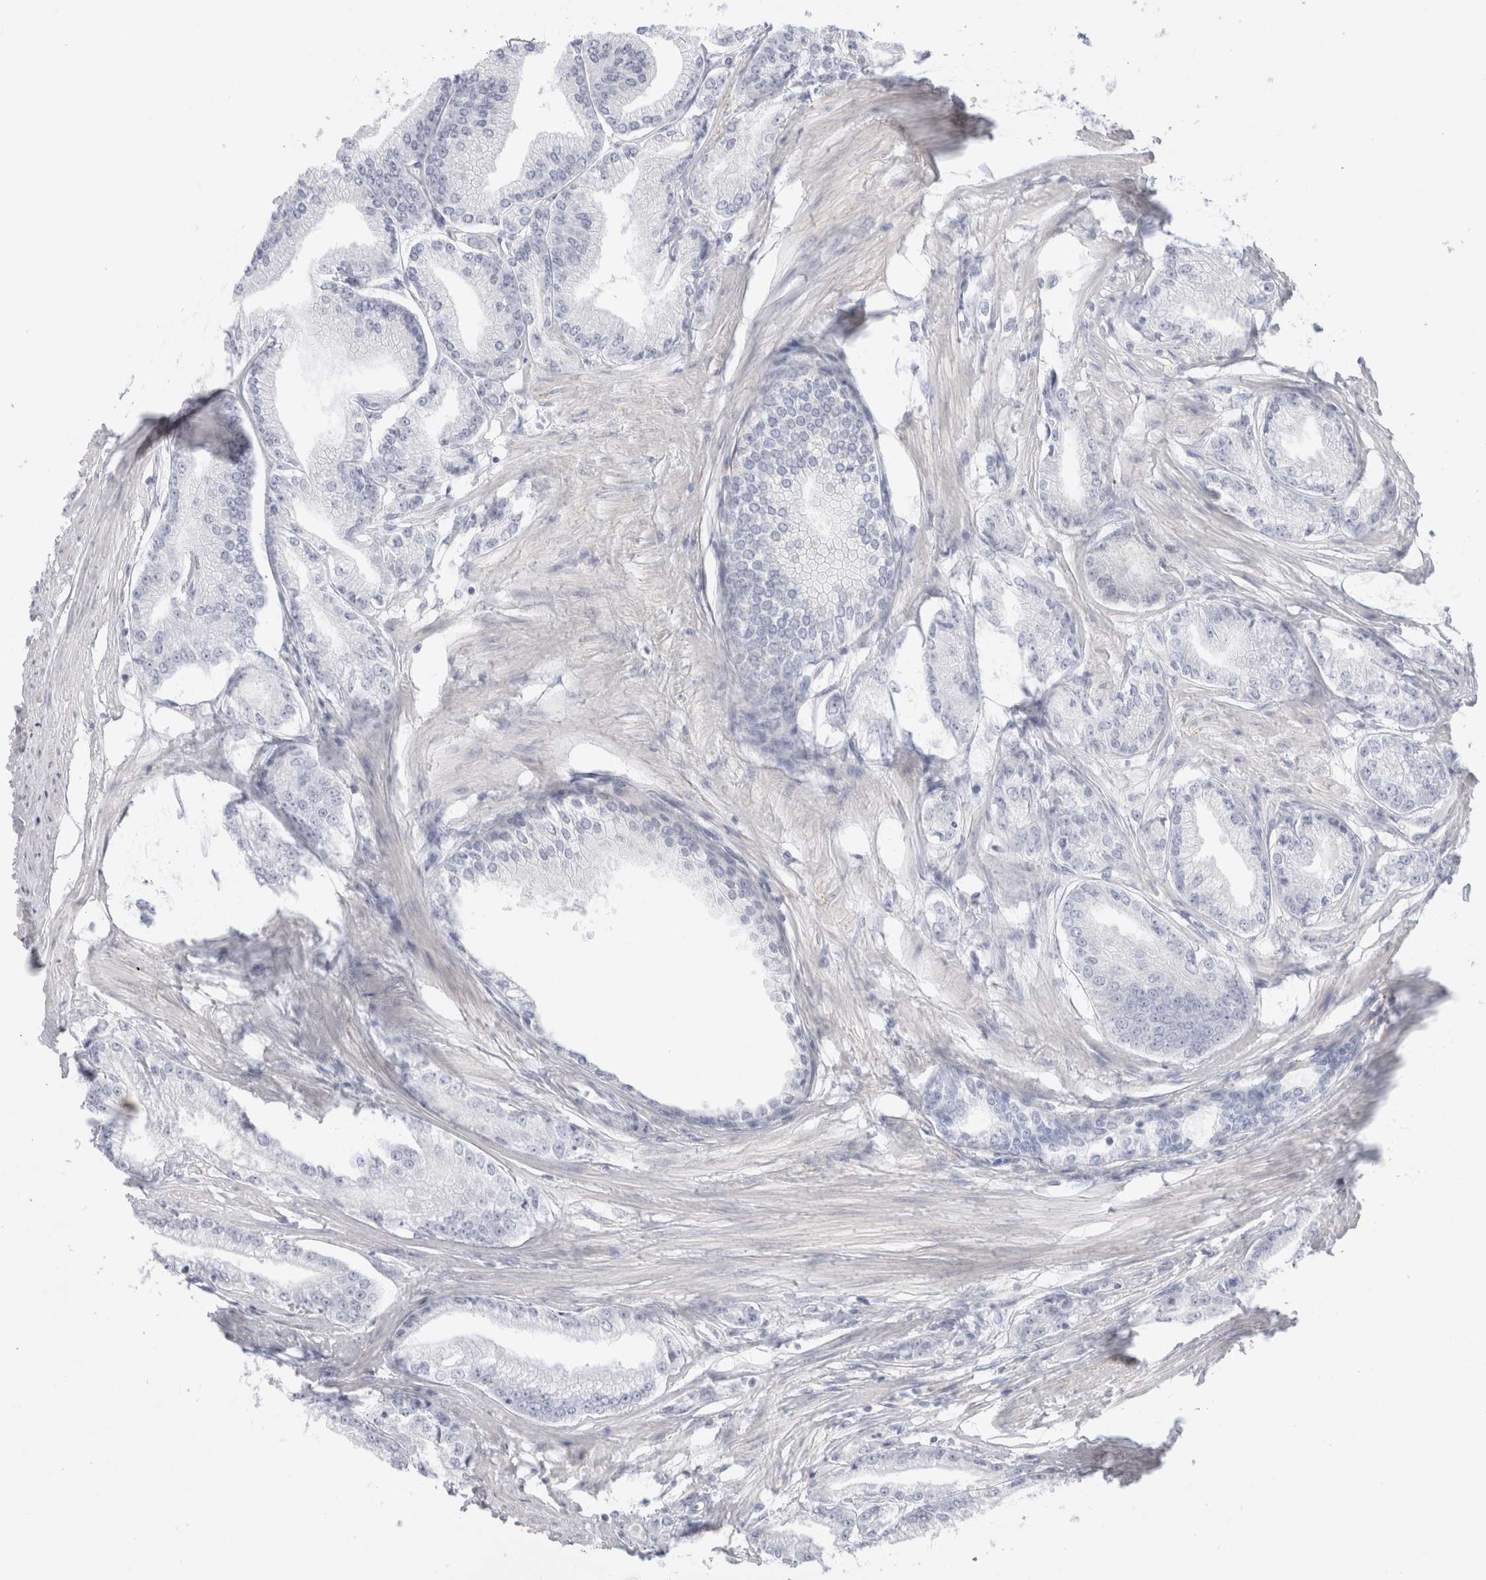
{"staining": {"intensity": "negative", "quantity": "none", "location": "none"}, "tissue": "prostate cancer", "cell_type": "Tumor cells", "image_type": "cancer", "snomed": [{"axis": "morphology", "description": "Adenocarcinoma, Low grade"}, {"axis": "topography", "description": "Prostate"}], "caption": "Prostate cancer was stained to show a protein in brown. There is no significant staining in tumor cells. (Immunohistochemistry, brightfield microscopy, high magnification).", "gene": "MUC15", "patient": {"sex": "male", "age": 52}}